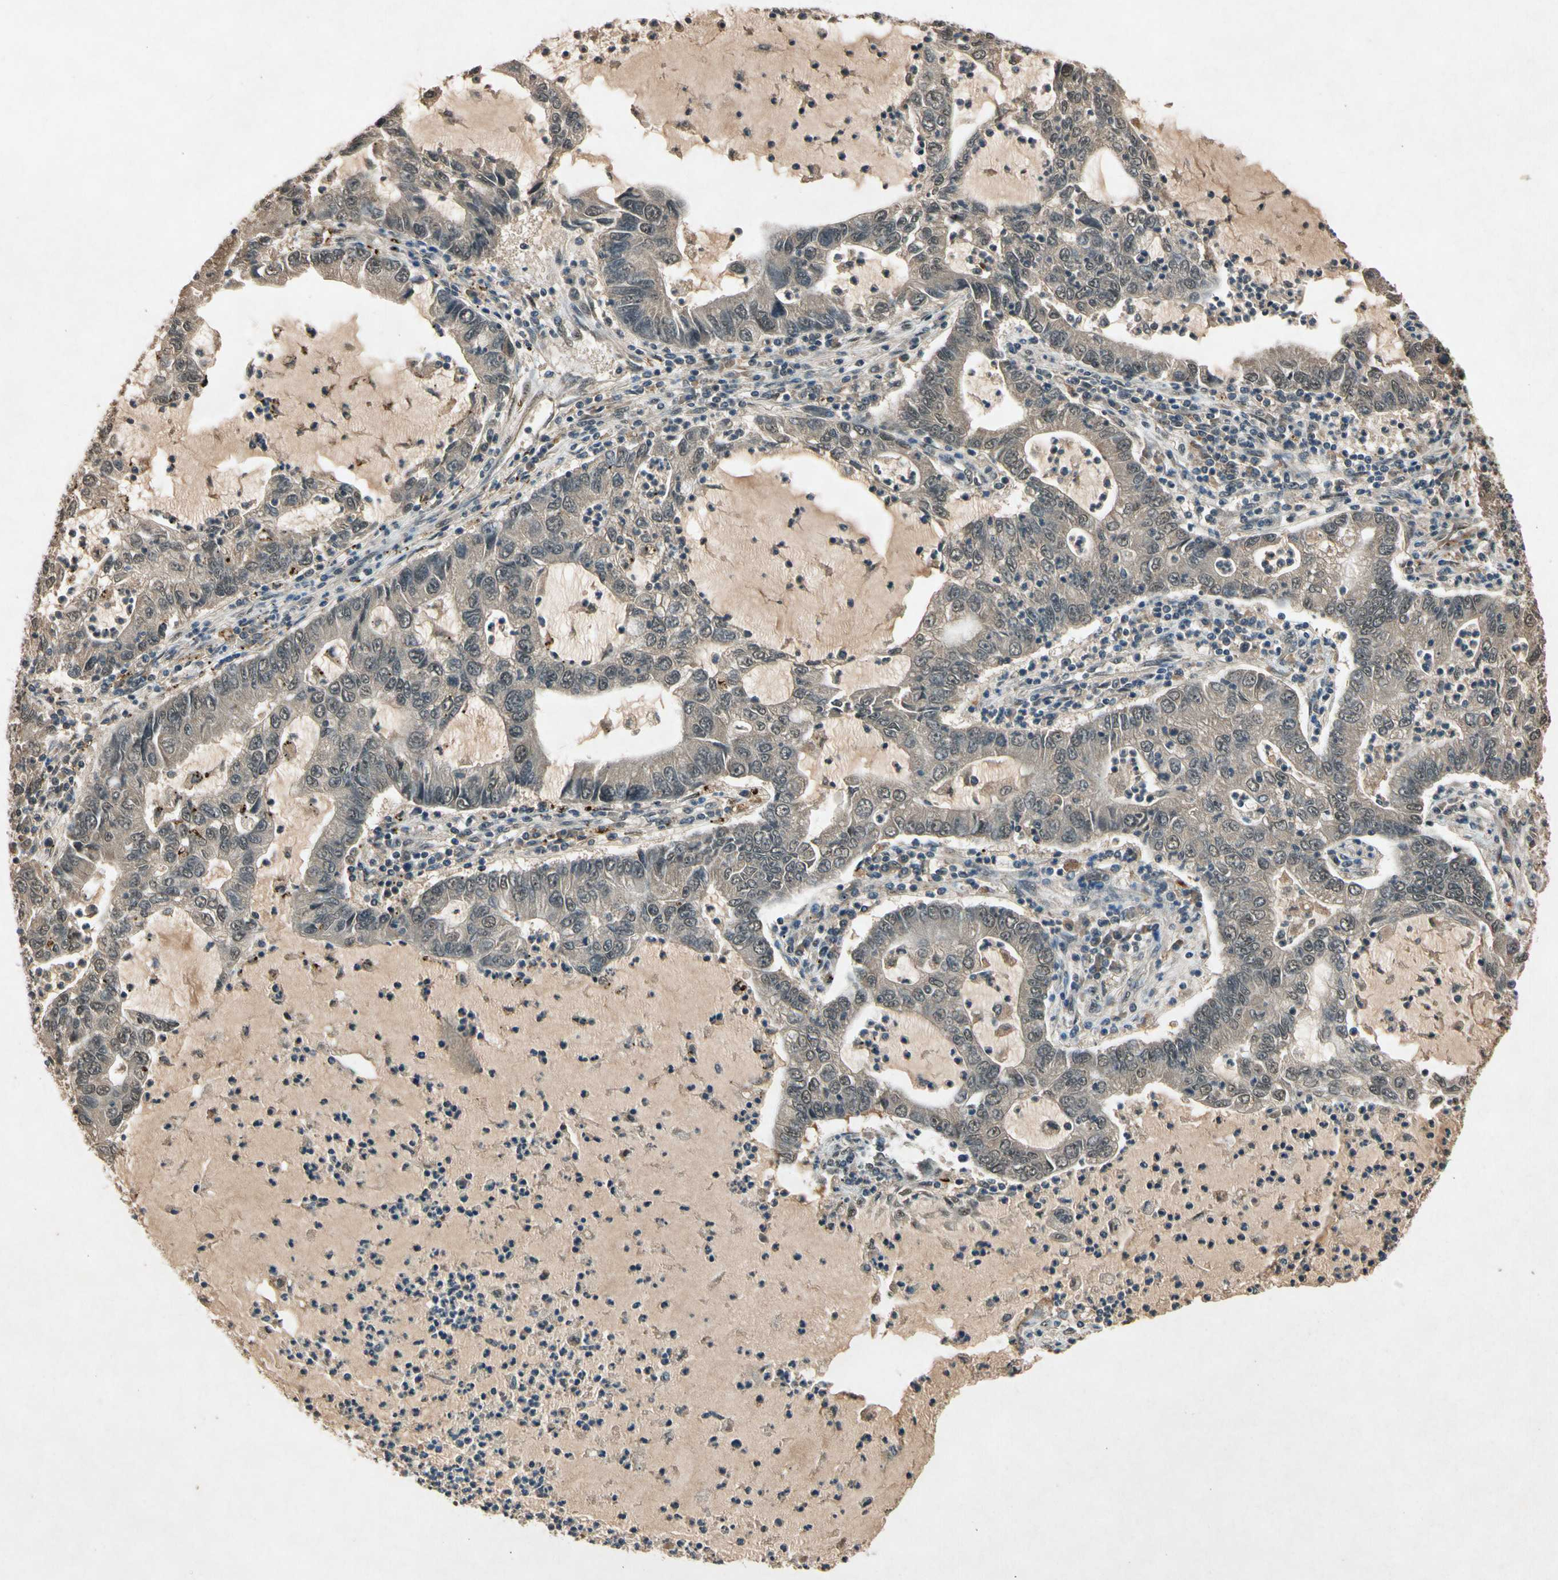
{"staining": {"intensity": "moderate", "quantity": "25%-75%", "location": "cytoplasmic/membranous,nuclear"}, "tissue": "lung cancer", "cell_type": "Tumor cells", "image_type": "cancer", "snomed": [{"axis": "morphology", "description": "Adenocarcinoma, NOS"}, {"axis": "topography", "description": "Lung"}], "caption": "Moderate cytoplasmic/membranous and nuclear staining is identified in about 25%-75% of tumor cells in lung adenocarcinoma.", "gene": "PML", "patient": {"sex": "female", "age": 51}}